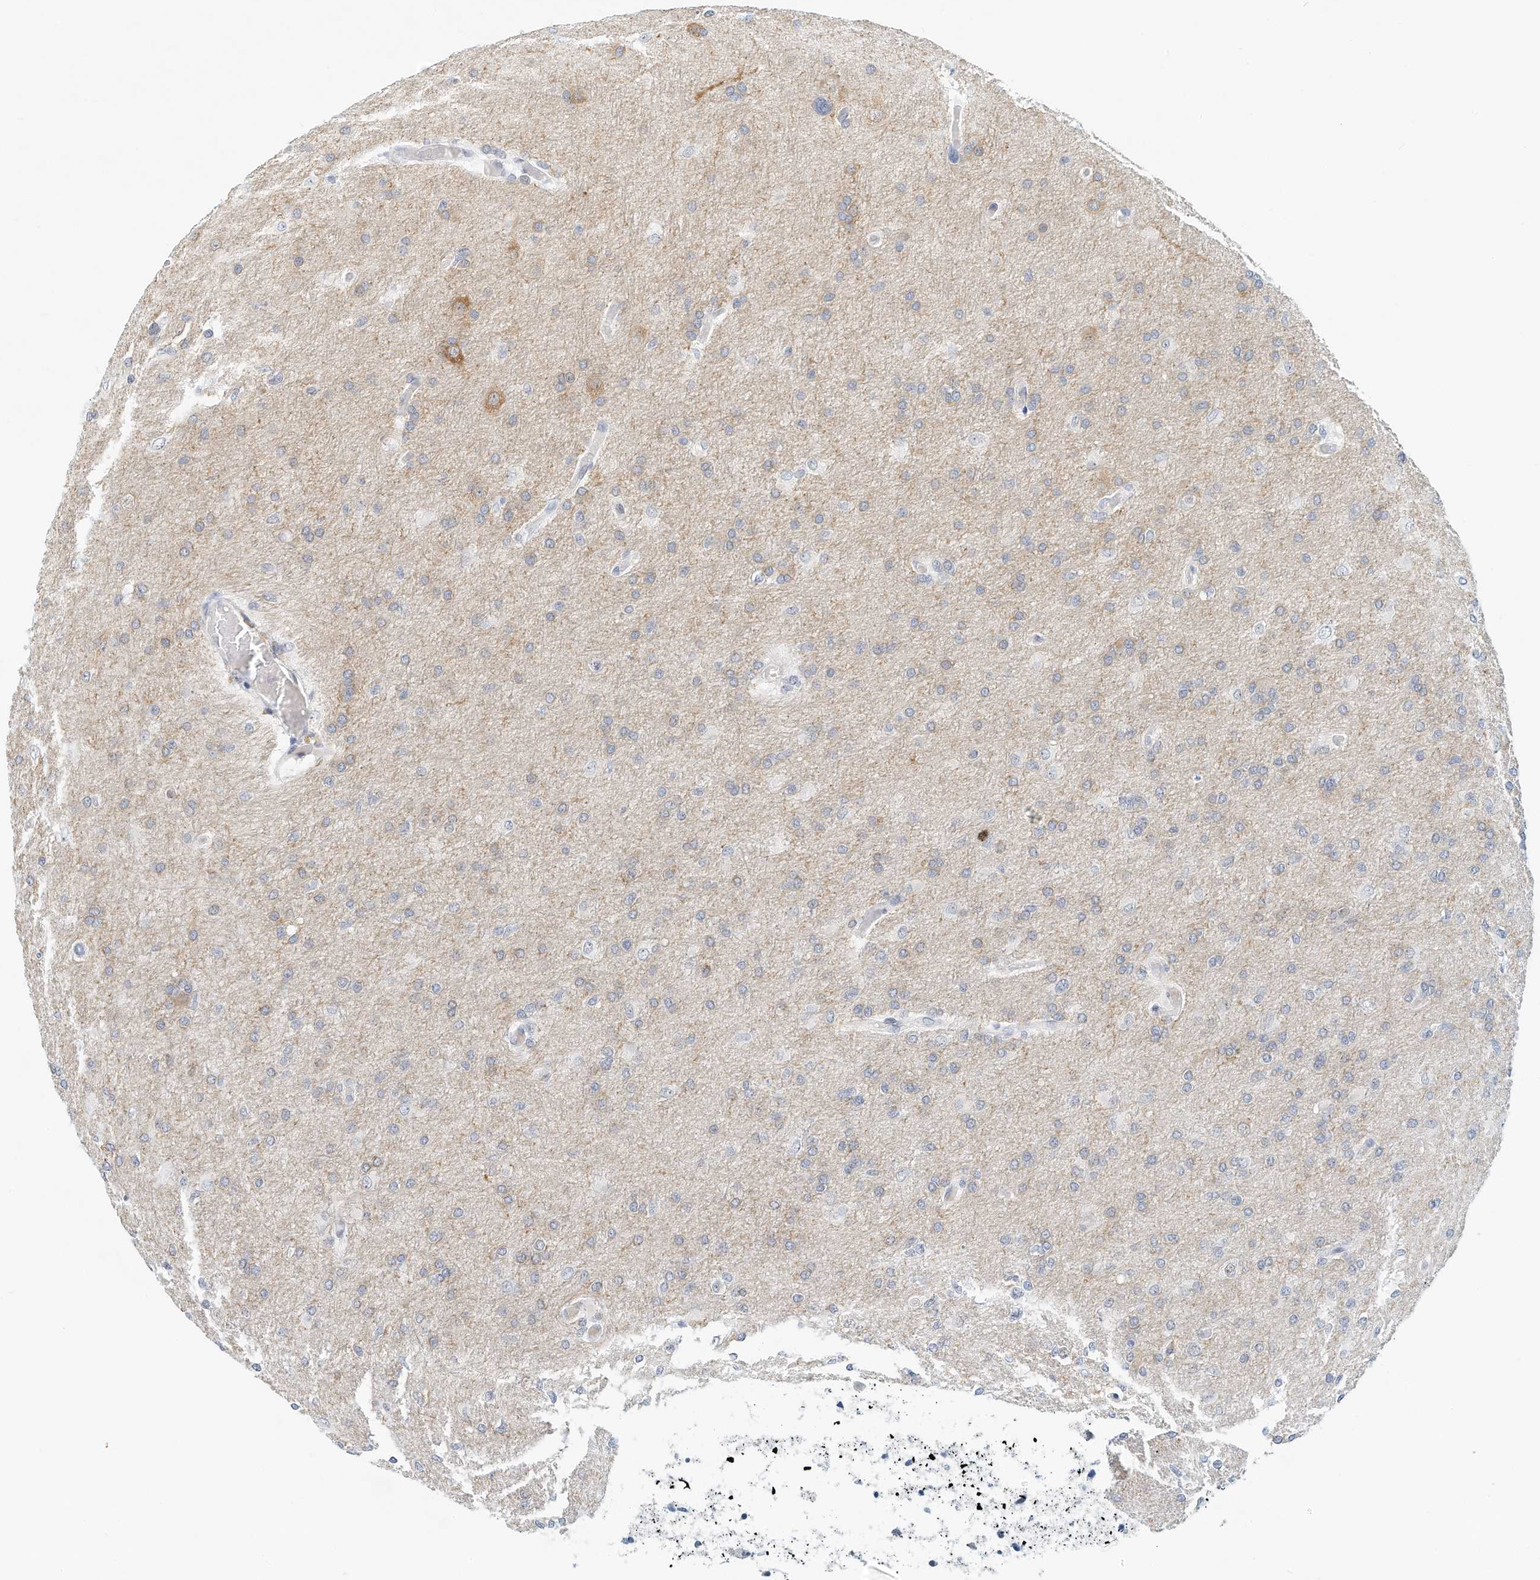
{"staining": {"intensity": "negative", "quantity": "none", "location": "none"}, "tissue": "glioma", "cell_type": "Tumor cells", "image_type": "cancer", "snomed": [{"axis": "morphology", "description": "Glioma, malignant, High grade"}, {"axis": "topography", "description": "Cerebral cortex"}], "caption": "This is an IHC micrograph of human malignant high-grade glioma. There is no positivity in tumor cells.", "gene": "ARHGAP28", "patient": {"sex": "female", "age": 36}}